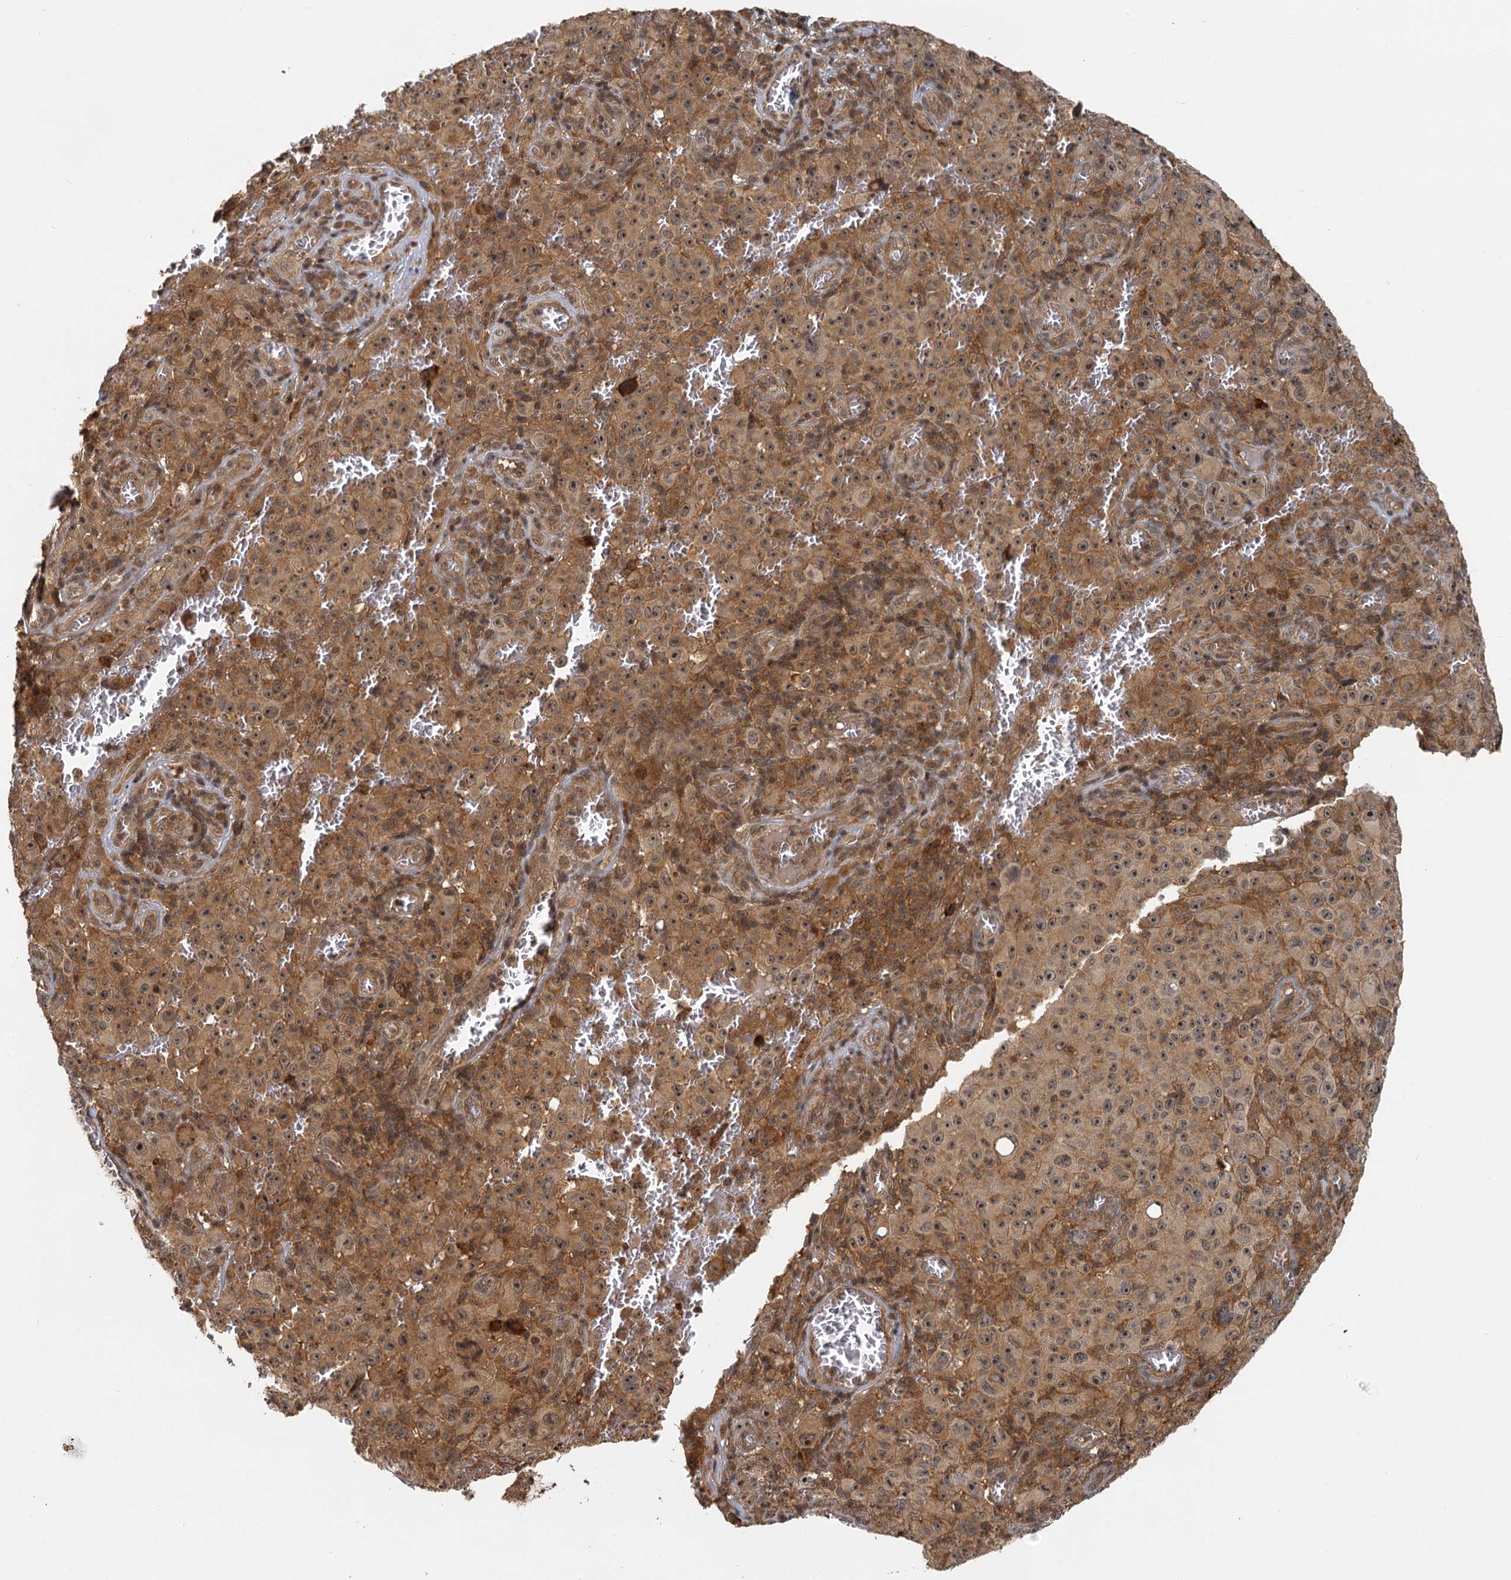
{"staining": {"intensity": "moderate", "quantity": ">75%", "location": "cytoplasmic/membranous,nuclear"}, "tissue": "melanoma", "cell_type": "Tumor cells", "image_type": "cancer", "snomed": [{"axis": "morphology", "description": "Malignant melanoma, NOS"}, {"axis": "topography", "description": "Skin"}], "caption": "The micrograph reveals immunohistochemical staining of malignant melanoma. There is moderate cytoplasmic/membranous and nuclear expression is identified in about >75% of tumor cells.", "gene": "ZNF549", "patient": {"sex": "female", "age": 82}}